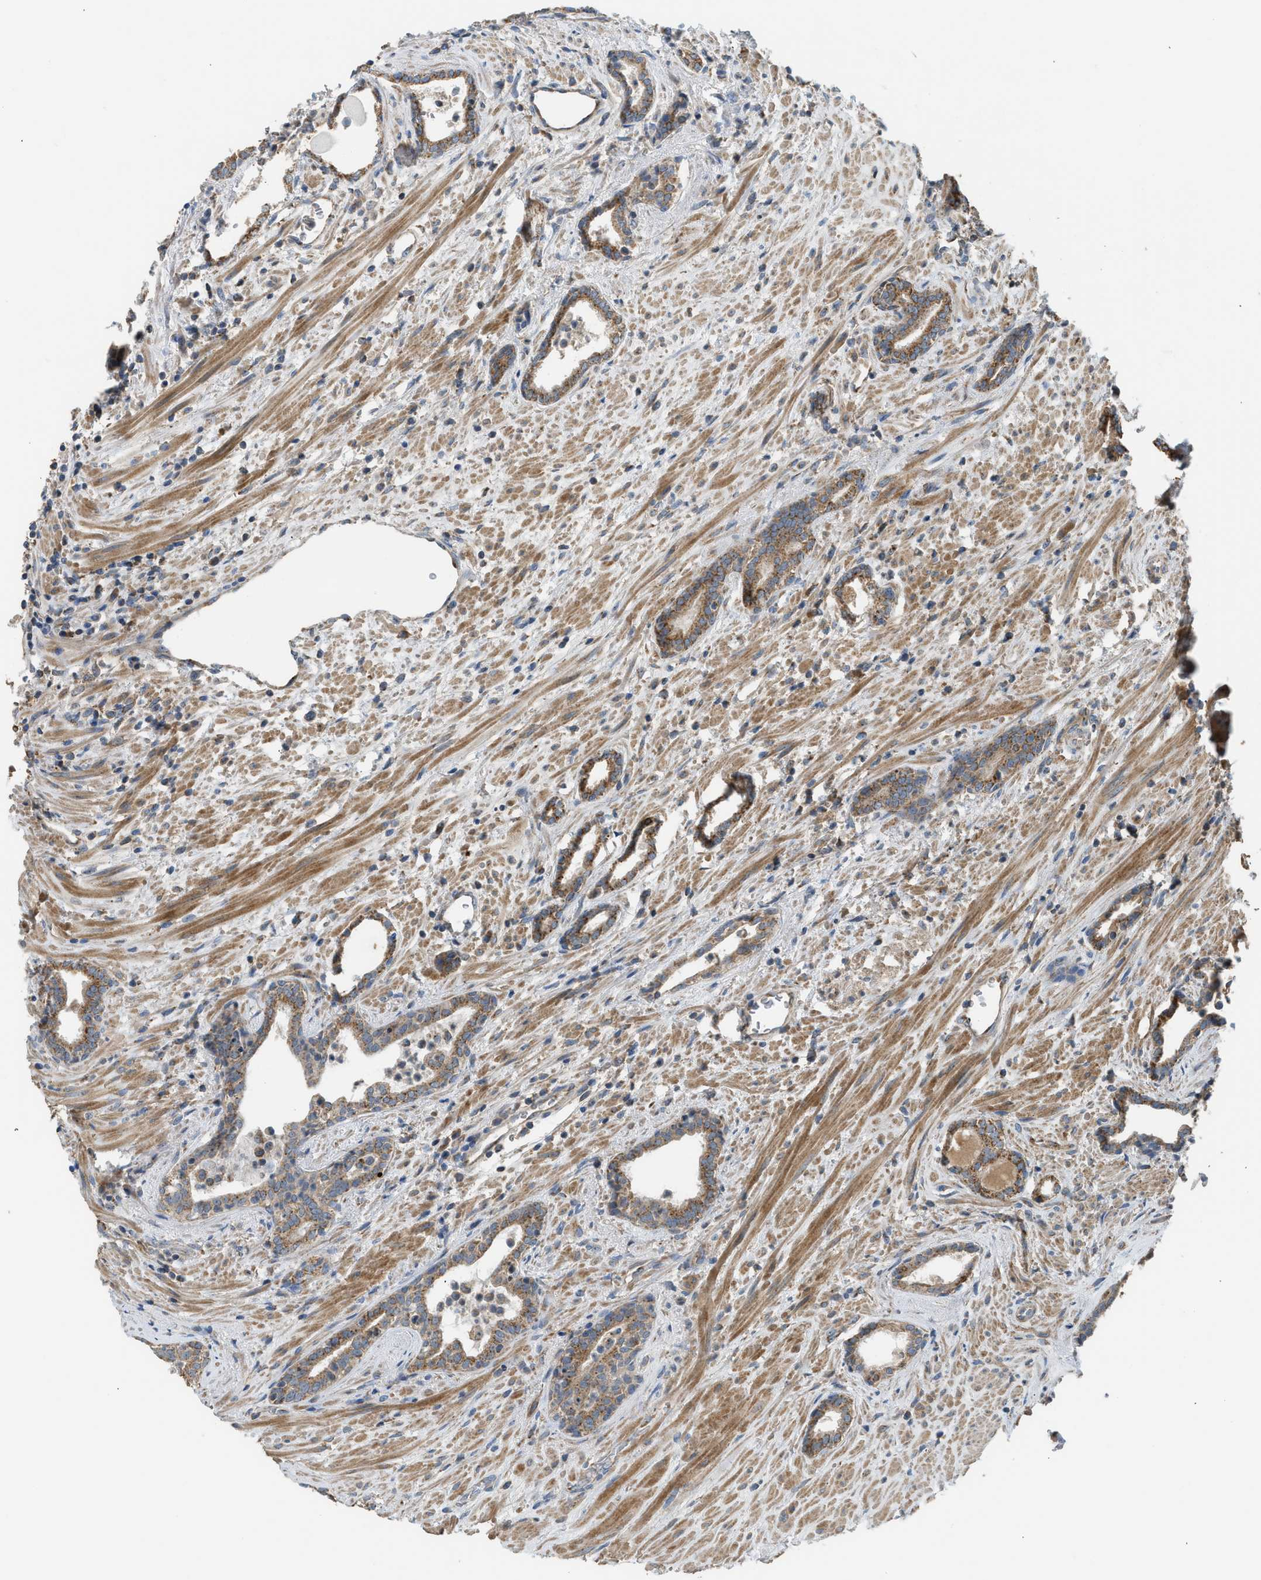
{"staining": {"intensity": "moderate", "quantity": ">75%", "location": "cytoplasmic/membranous"}, "tissue": "prostate cancer", "cell_type": "Tumor cells", "image_type": "cancer", "snomed": [{"axis": "morphology", "description": "Adenocarcinoma, High grade"}, {"axis": "topography", "description": "Prostate"}], "caption": "Immunohistochemistry (DAB) staining of prostate adenocarcinoma (high-grade) demonstrates moderate cytoplasmic/membranous protein staining in about >75% of tumor cells.", "gene": "STARD3", "patient": {"sex": "male", "age": 71}}